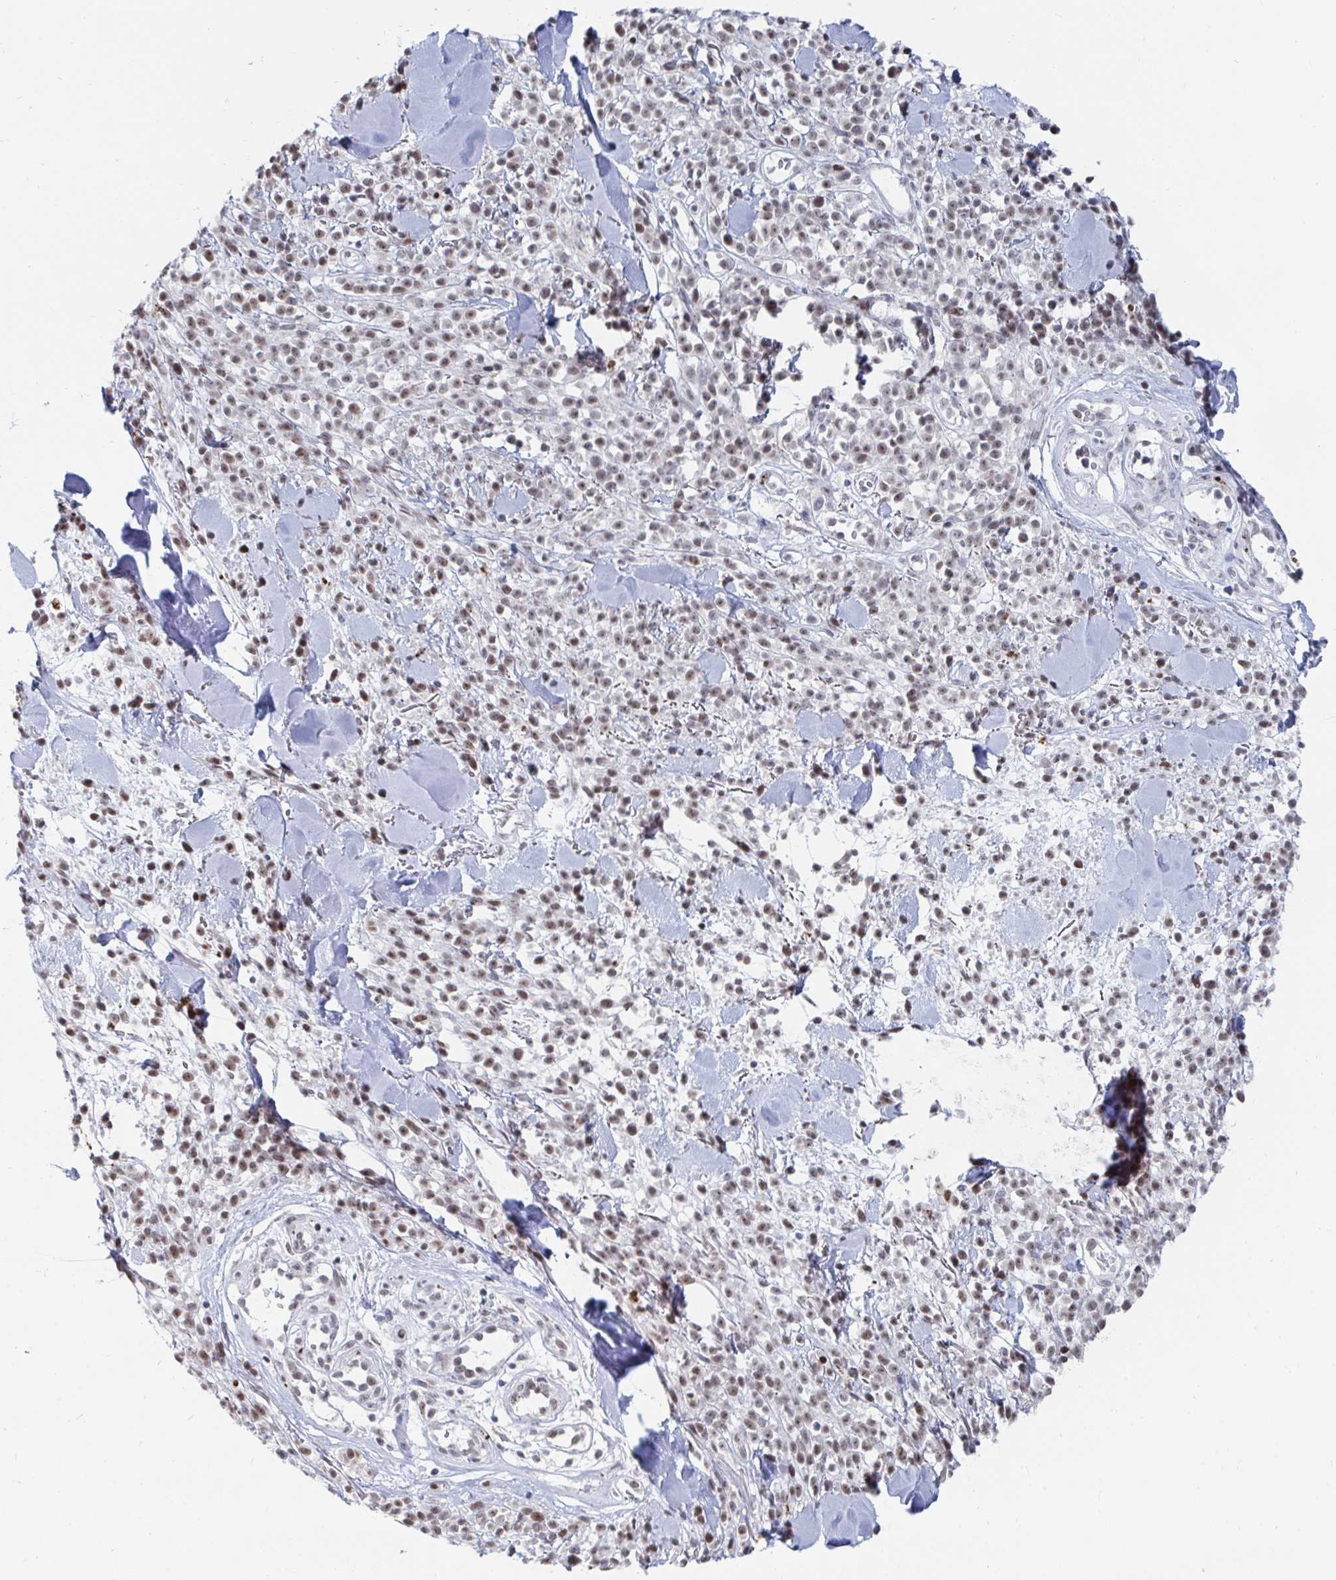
{"staining": {"intensity": "weak", "quantity": ">75%", "location": "nuclear"}, "tissue": "melanoma", "cell_type": "Tumor cells", "image_type": "cancer", "snomed": [{"axis": "morphology", "description": "Malignant melanoma, NOS"}, {"axis": "topography", "description": "Skin"}, {"axis": "topography", "description": "Skin of trunk"}], "caption": "A brown stain labels weak nuclear positivity of a protein in melanoma tumor cells.", "gene": "TRIP12", "patient": {"sex": "male", "age": 74}}